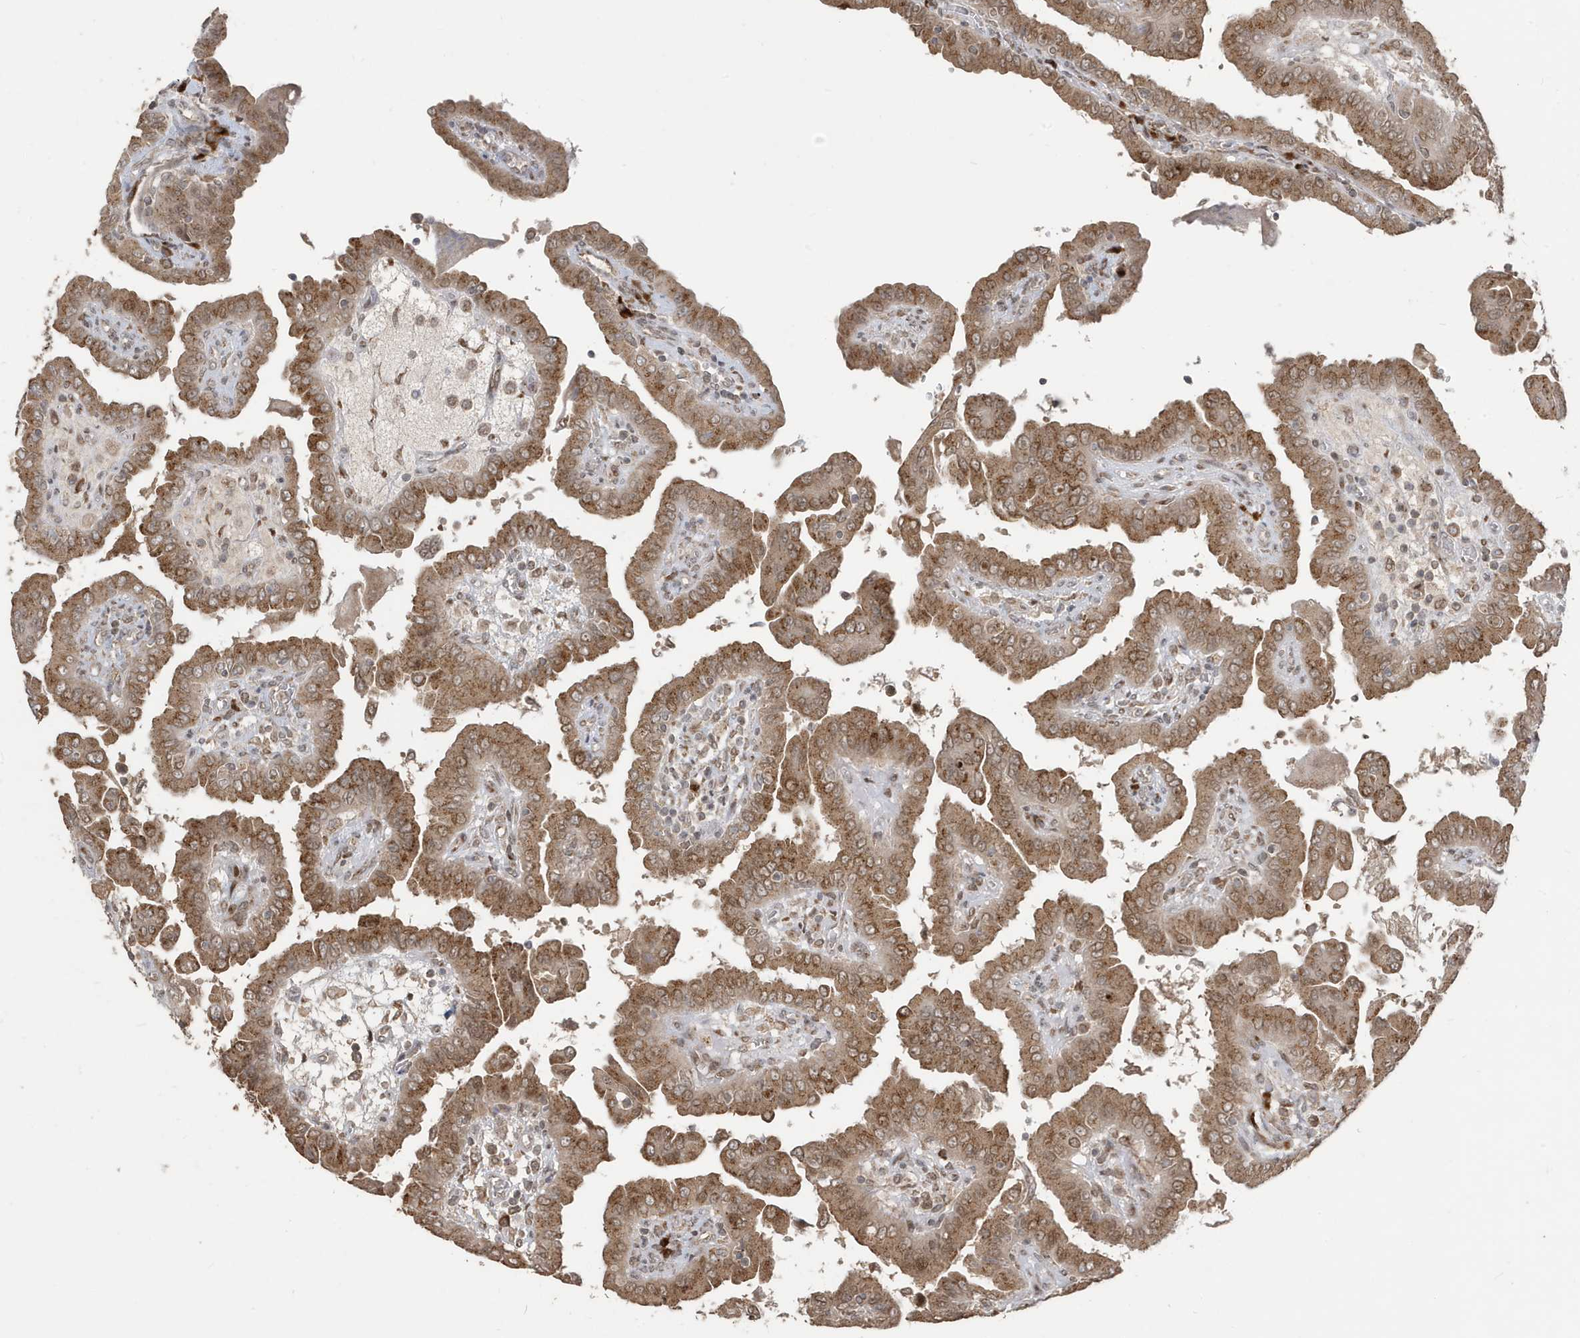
{"staining": {"intensity": "moderate", "quantity": ">75%", "location": "cytoplasmic/membranous"}, "tissue": "thyroid cancer", "cell_type": "Tumor cells", "image_type": "cancer", "snomed": [{"axis": "morphology", "description": "Papillary adenocarcinoma, NOS"}, {"axis": "topography", "description": "Thyroid gland"}], "caption": "DAB (3,3'-diaminobenzidine) immunohistochemical staining of human papillary adenocarcinoma (thyroid) exhibits moderate cytoplasmic/membranous protein positivity in approximately >75% of tumor cells.", "gene": "RER1", "patient": {"sex": "male", "age": 33}}